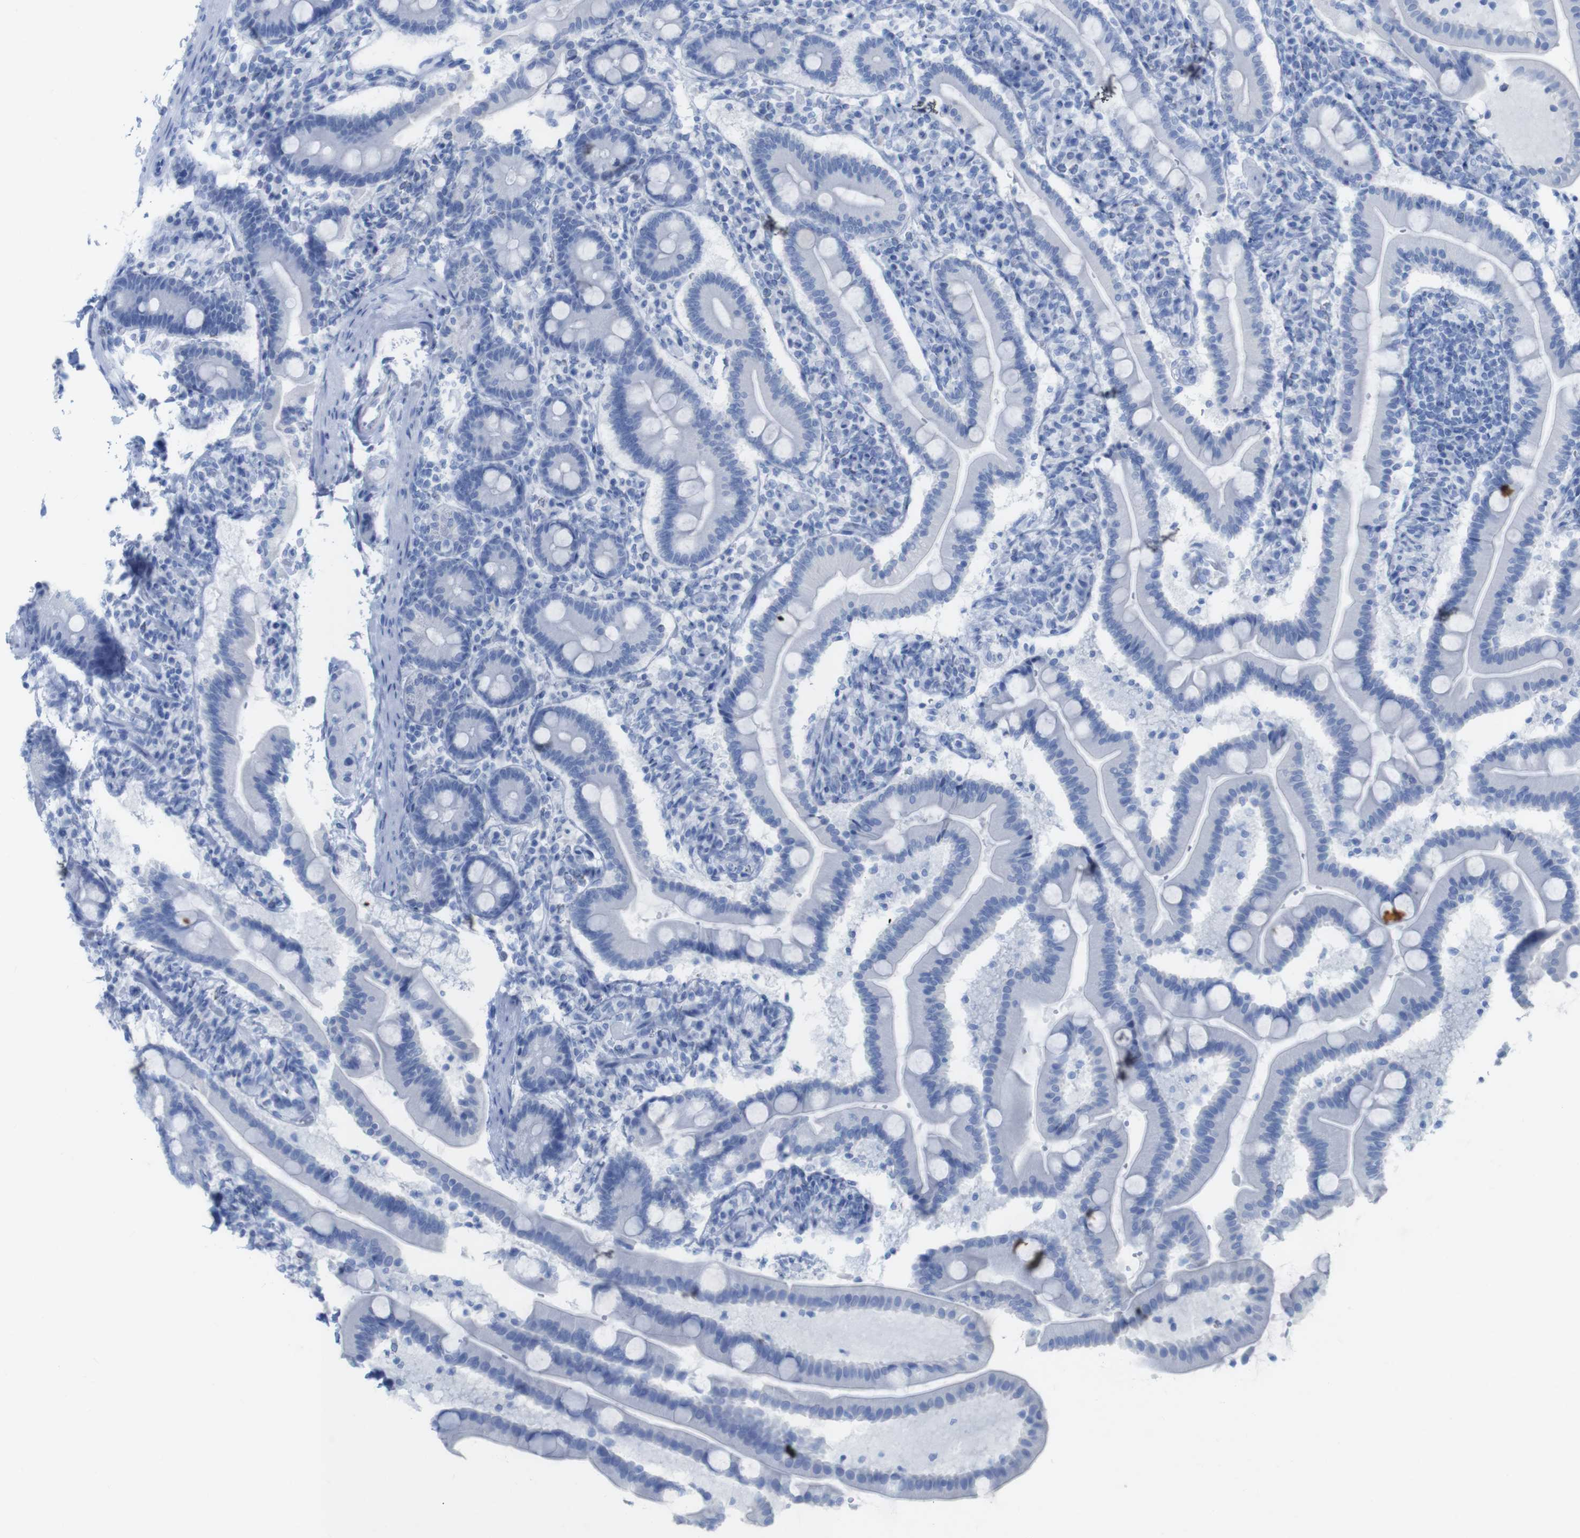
{"staining": {"intensity": "negative", "quantity": "none", "location": "none"}, "tissue": "duodenum", "cell_type": "Glandular cells", "image_type": "normal", "snomed": [{"axis": "morphology", "description": "Normal tissue, NOS"}, {"axis": "topography", "description": "Duodenum"}], "caption": "Normal duodenum was stained to show a protein in brown. There is no significant expression in glandular cells. (DAB (3,3'-diaminobenzidine) immunohistochemistry (IHC), high magnification).", "gene": "MYH7", "patient": {"sex": "male", "age": 54}}